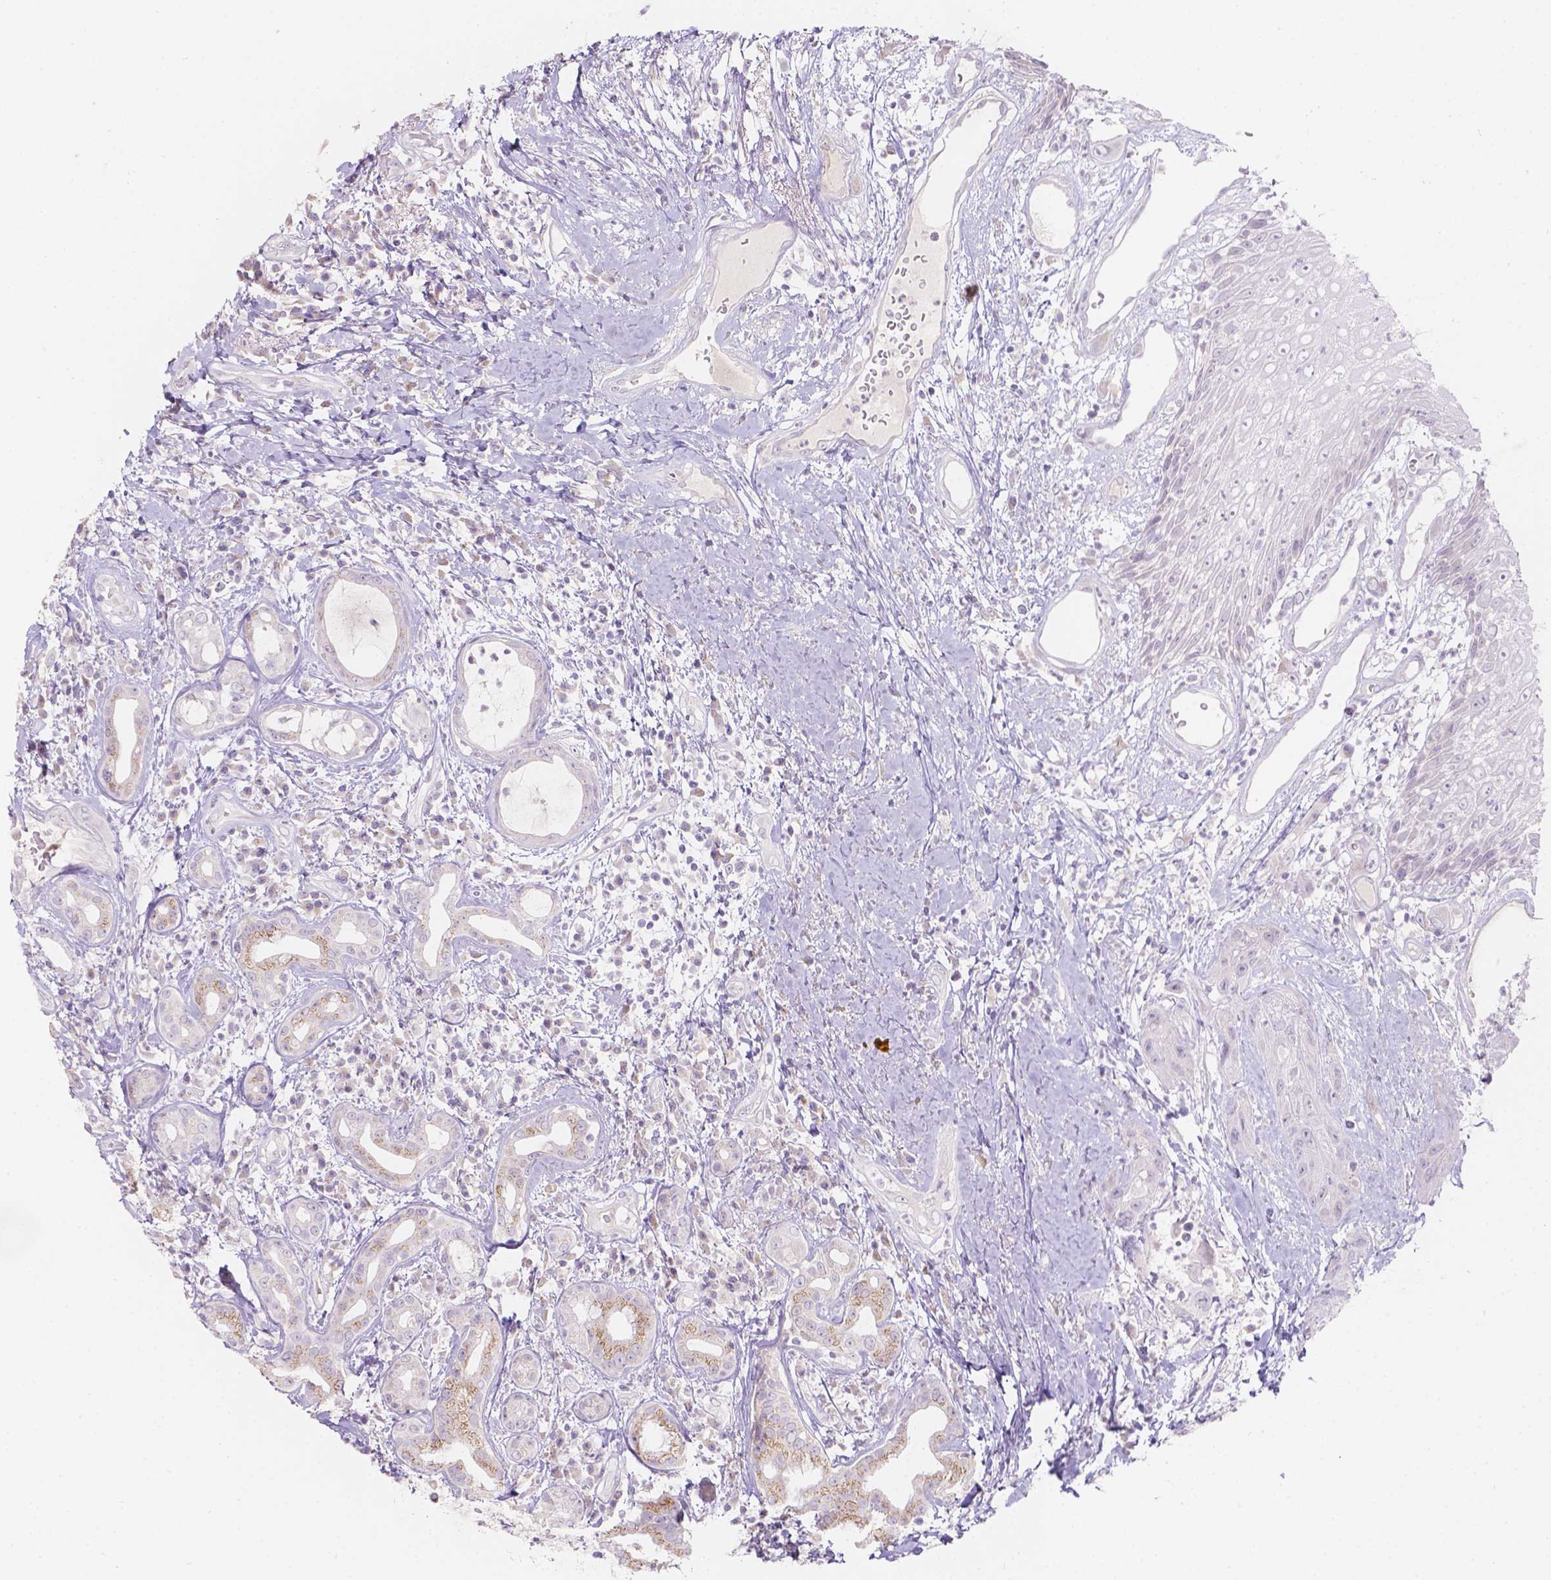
{"staining": {"intensity": "negative", "quantity": "none", "location": "none"}, "tissue": "head and neck cancer", "cell_type": "Tumor cells", "image_type": "cancer", "snomed": [{"axis": "morphology", "description": "Squamous cell carcinoma, NOS"}, {"axis": "topography", "description": "Head-Neck"}], "caption": "There is no significant staining in tumor cells of head and neck cancer.", "gene": "HTN3", "patient": {"sex": "male", "age": 57}}